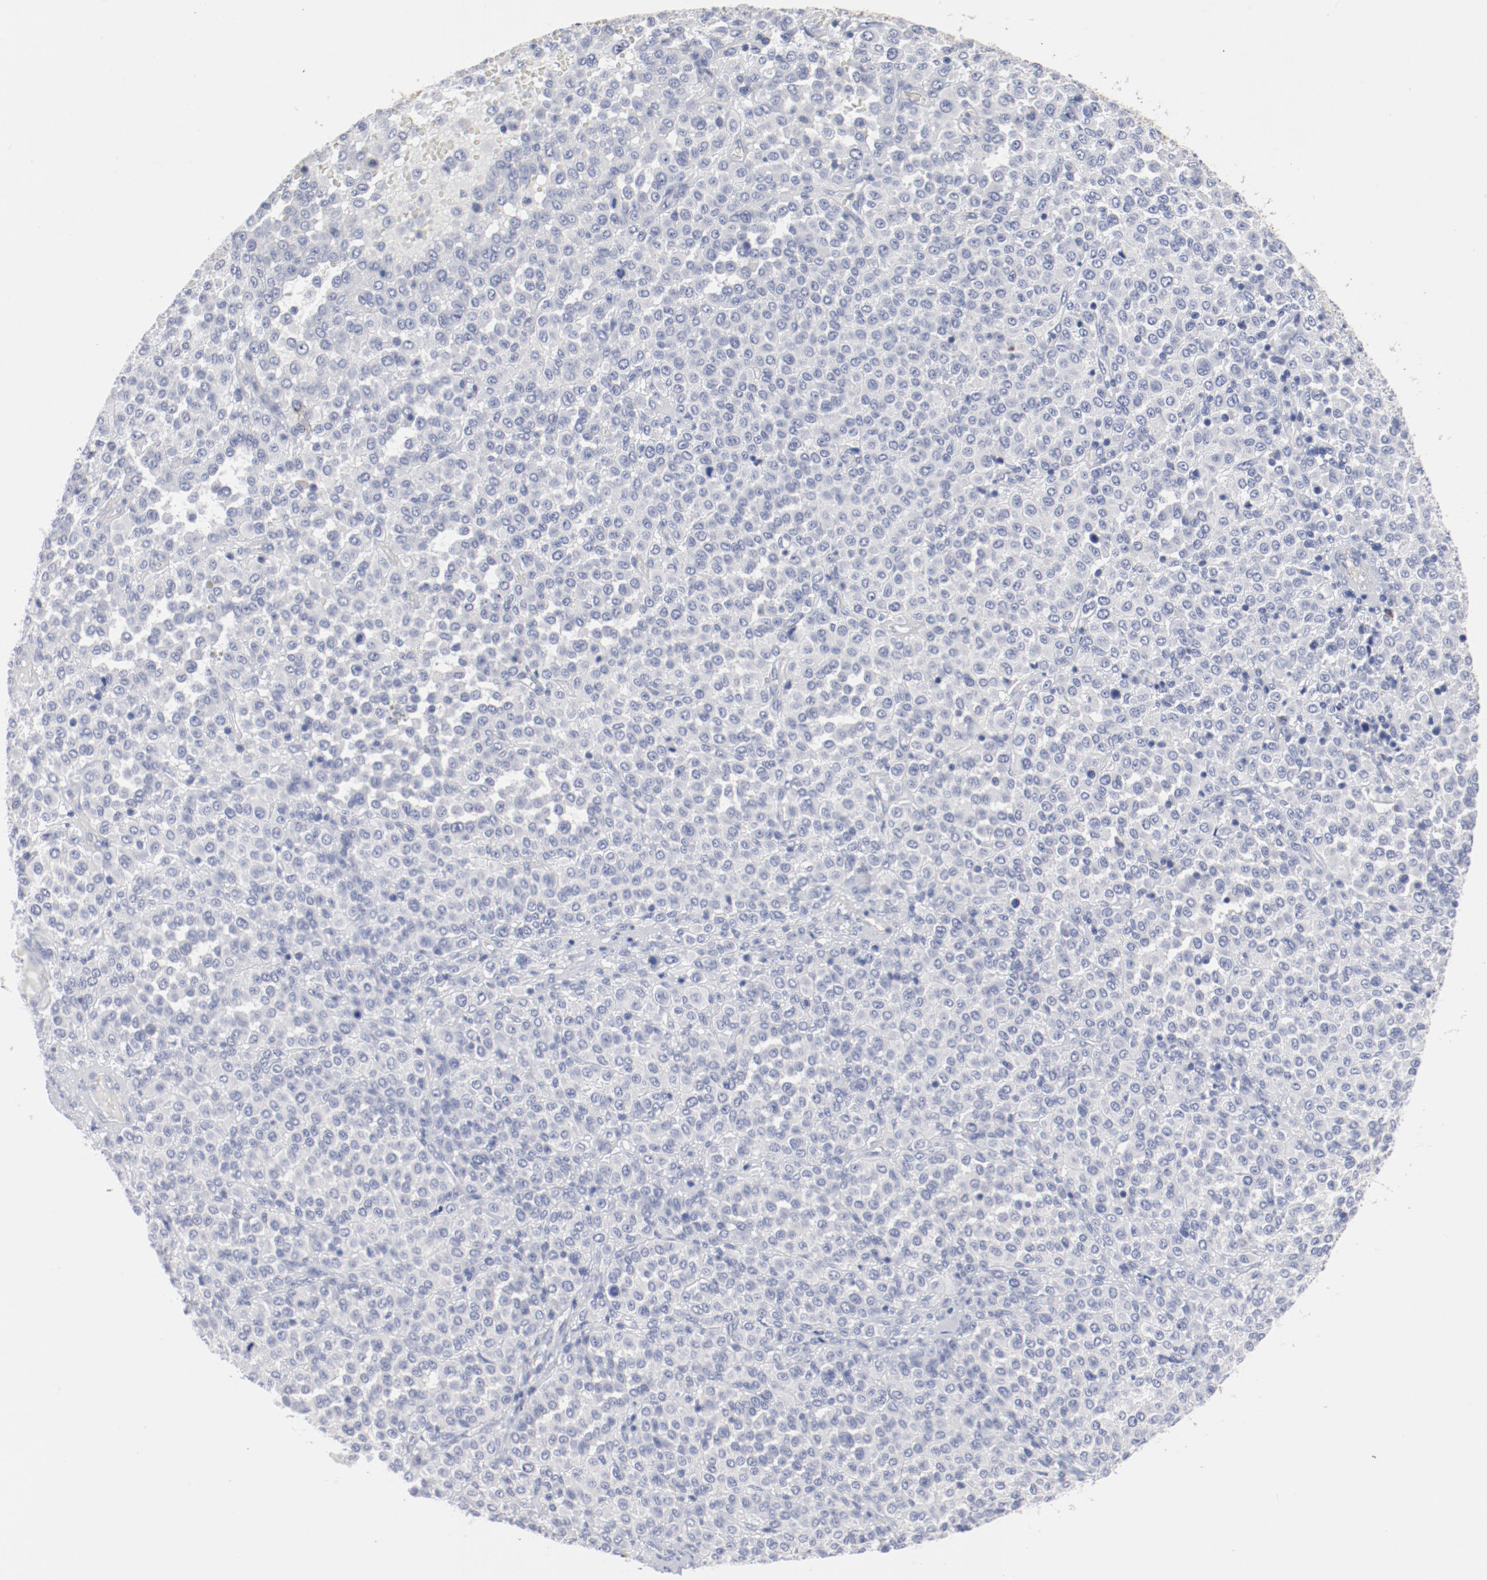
{"staining": {"intensity": "negative", "quantity": "none", "location": "none"}, "tissue": "melanoma", "cell_type": "Tumor cells", "image_type": "cancer", "snomed": [{"axis": "morphology", "description": "Malignant melanoma, Metastatic site"}, {"axis": "topography", "description": "Pancreas"}], "caption": "Melanoma stained for a protein using immunohistochemistry displays no positivity tumor cells.", "gene": "TSPAN6", "patient": {"sex": "female", "age": 30}}